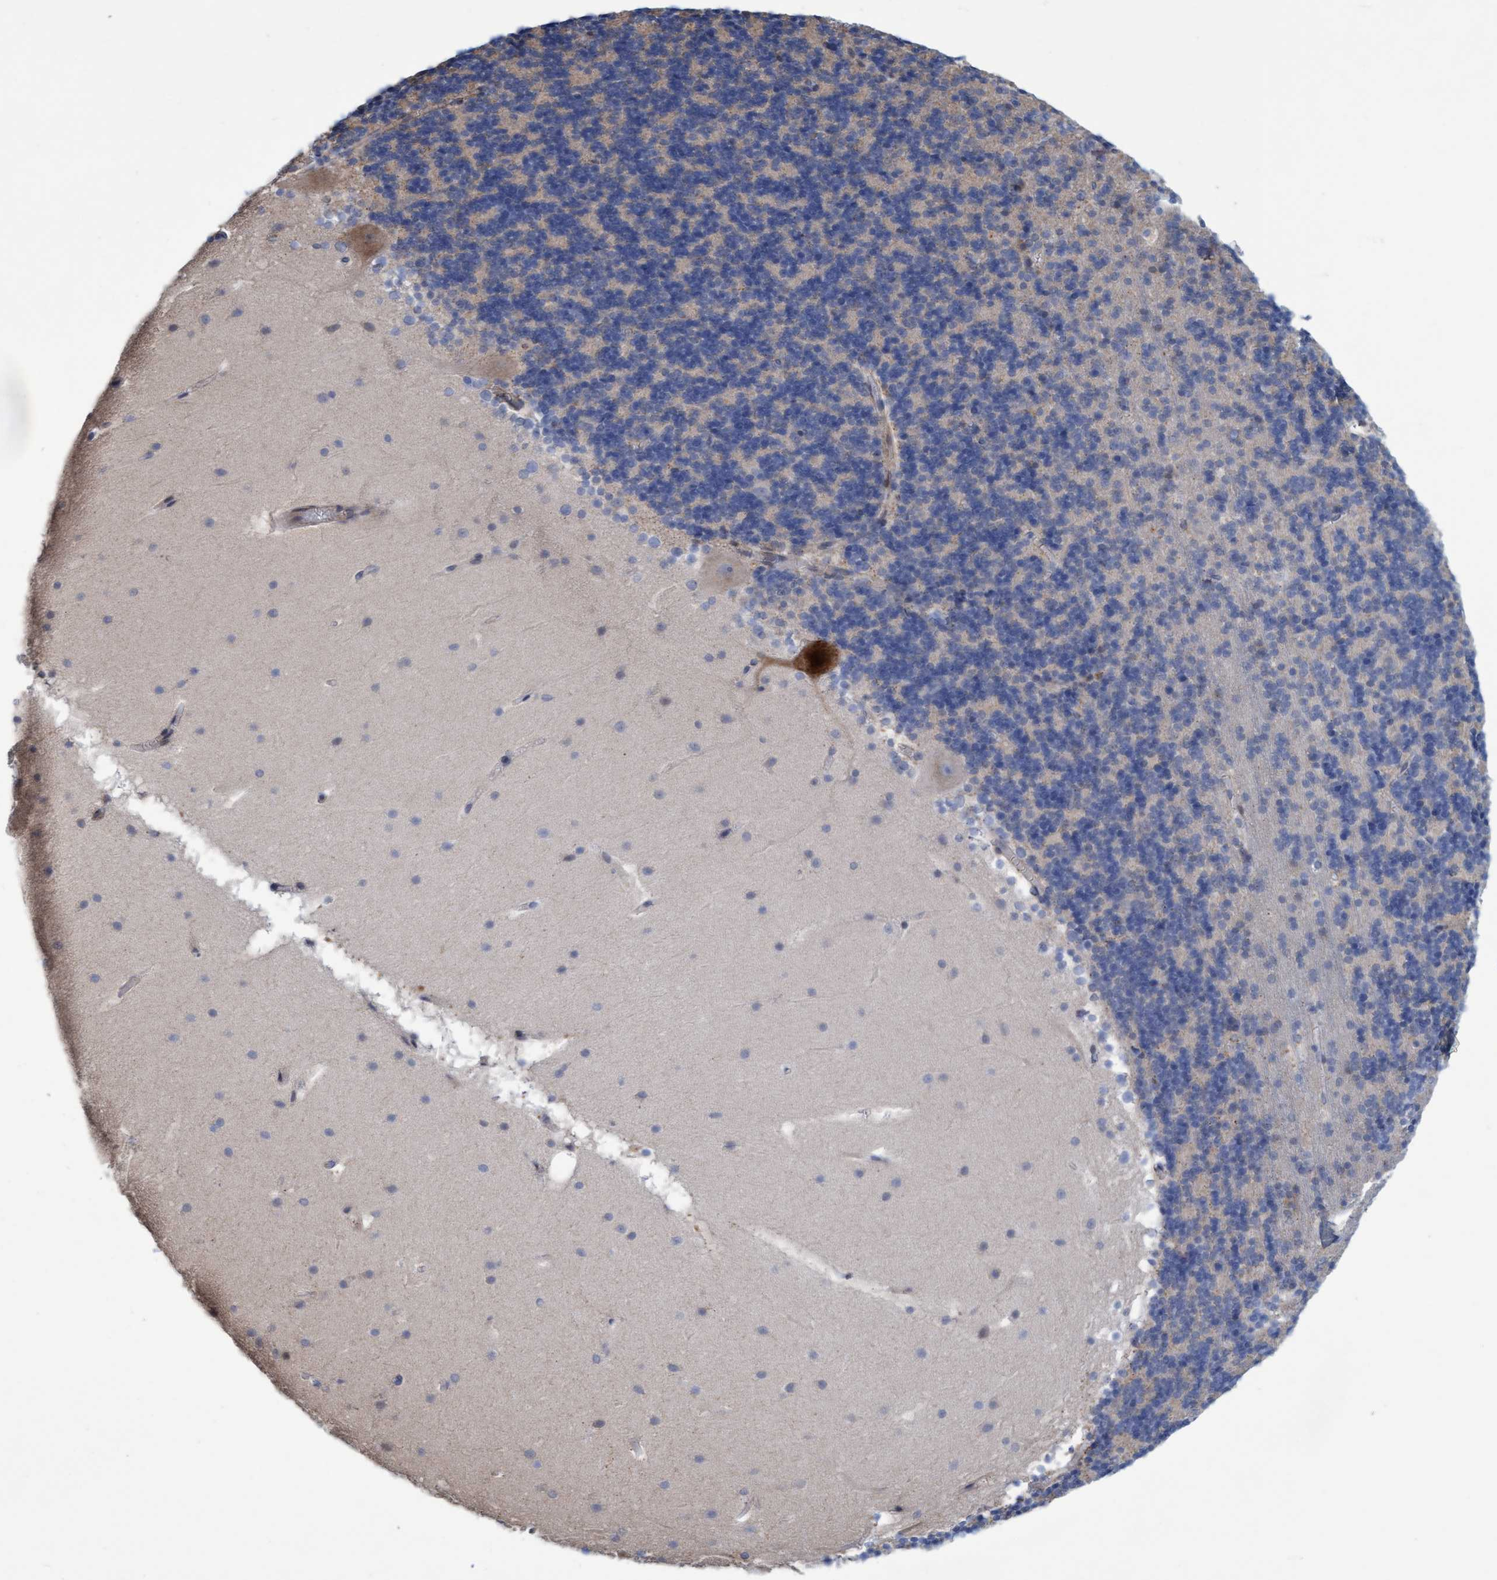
{"staining": {"intensity": "negative", "quantity": "none", "location": "none"}, "tissue": "cerebellum", "cell_type": "Cells in granular layer", "image_type": "normal", "snomed": [{"axis": "morphology", "description": "Normal tissue, NOS"}, {"axis": "topography", "description": "Cerebellum"}], "caption": "Cerebellum was stained to show a protein in brown. There is no significant expression in cells in granular layer. The staining was performed using DAB (3,3'-diaminobenzidine) to visualize the protein expression in brown, while the nuclei were stained in blue with hematoxylin (Magnification: 20x).", "gene": "SLC28A3", "patient": {"sex": "male", "age": 45}}